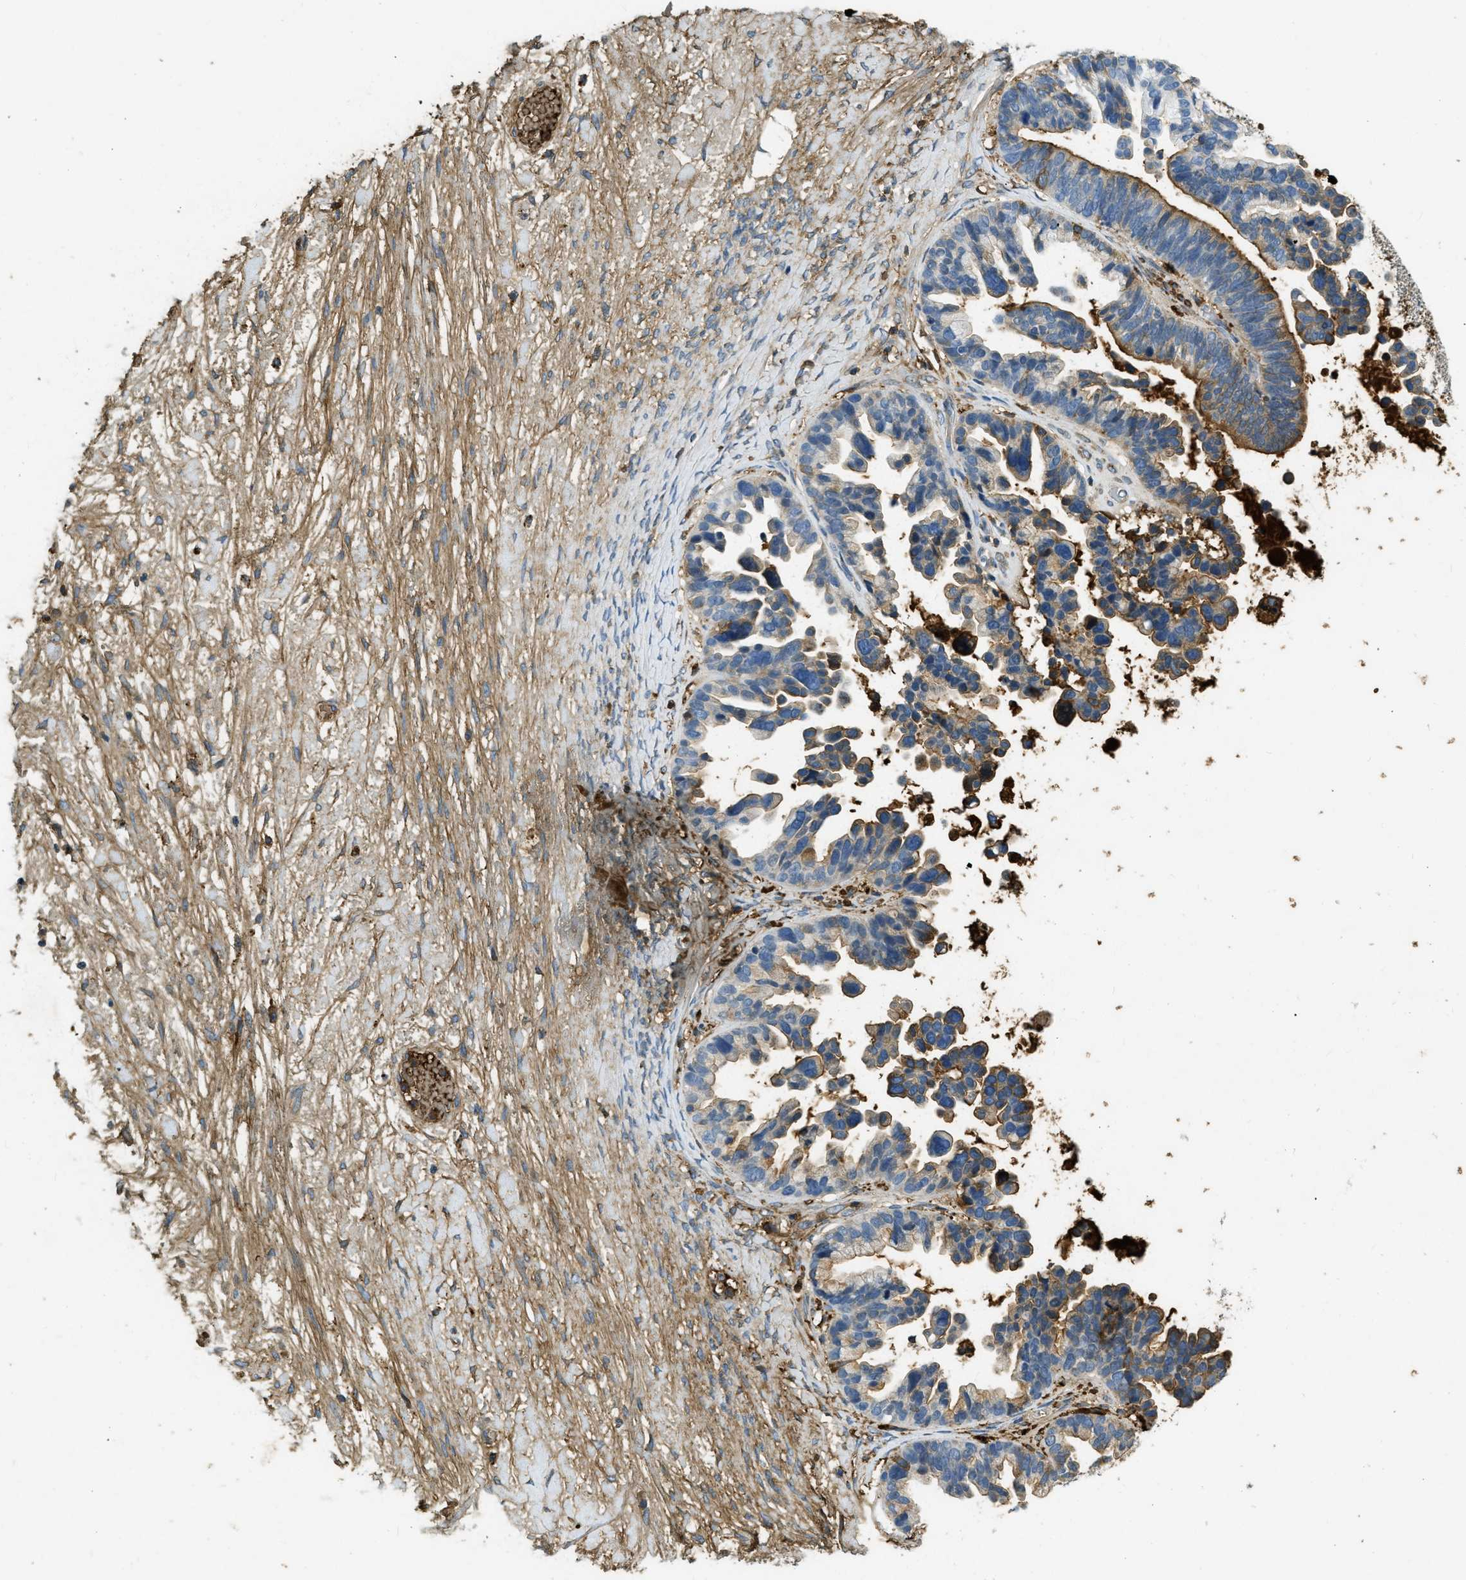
{"staining": {"intensity": "moderate", "quantity": "25%-75%", "location": "cytoplasmic/membranous"}, "tissue": "ovarian cancer", "cell_type": "Tumor cells", "image_type": "cancer", "snomed": [{"axis": "morphology", "description": "Cystadenocarcinoma, serous, NOS"}, {"axis": "topography", "description": "Ovary"}], "caption": "The micrograph reveals a brown stain indicating the presence of a protein in the cytoplasmic/membranous of tumor cells in serous cystadenocarcinoma (ovarian).", "gene": "PRTN3", "patient": {"sex": "female", "age": 56}}